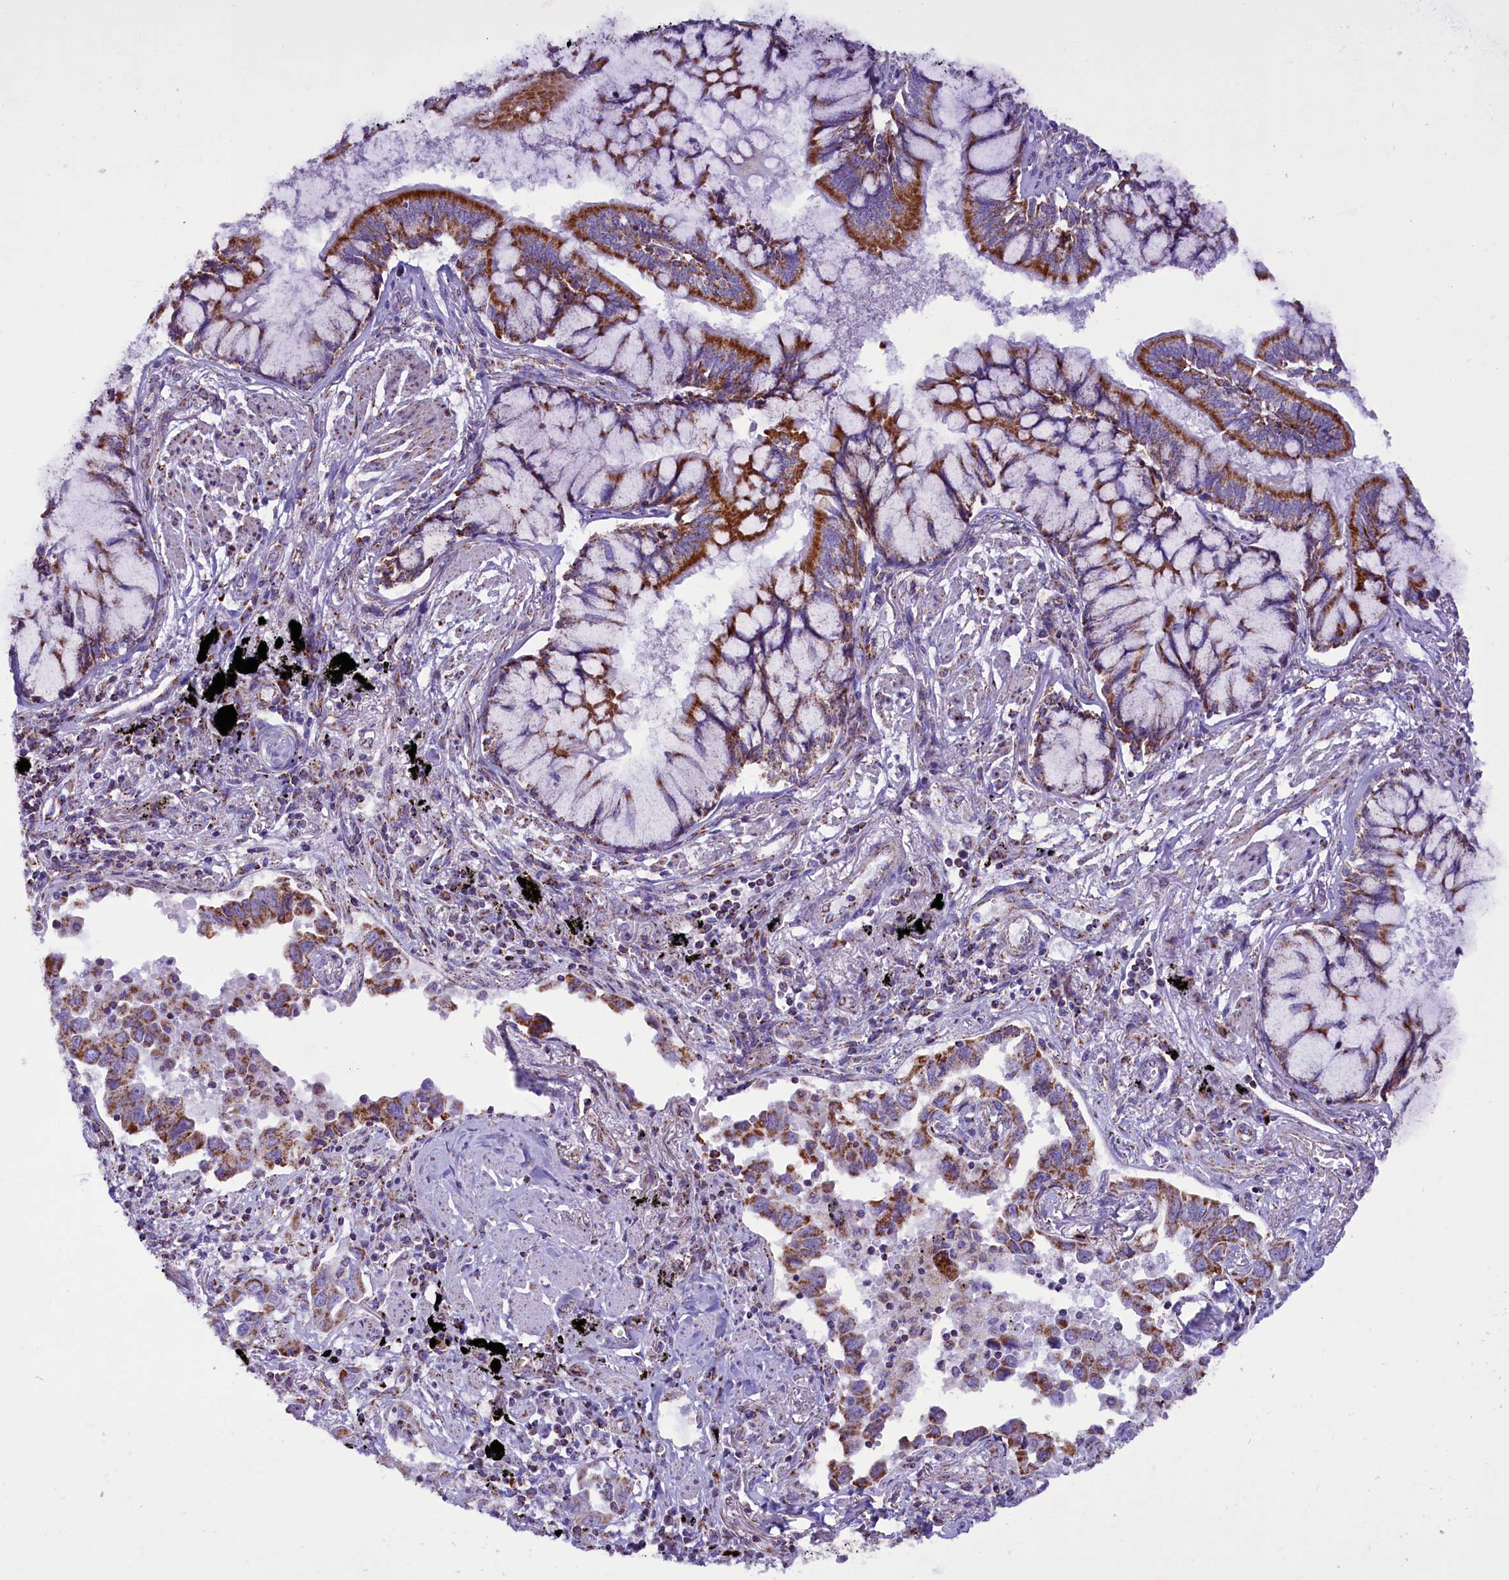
{"staining": {"intensity": "moderate", "quantity": ">75%", "location": "cytoplasmic/membranous"}, "tissue": "lung cancer", "cell_type": "Tumor cells", "image_type": "cancer", "snomed": [{"axis": "morphology", "description": "Adenocarcinoma, NOS"}, {"axis": "topography", "description": "Lung"}], "caption": "About >75% of tumor cells in human lung adenocarcinoma display moderate cytoplasmic/membranous protein staining as visualized by brown immunohistochemical staining.", "gene": "ICA1L", "patient": {"sex": "male", "age": 67}}